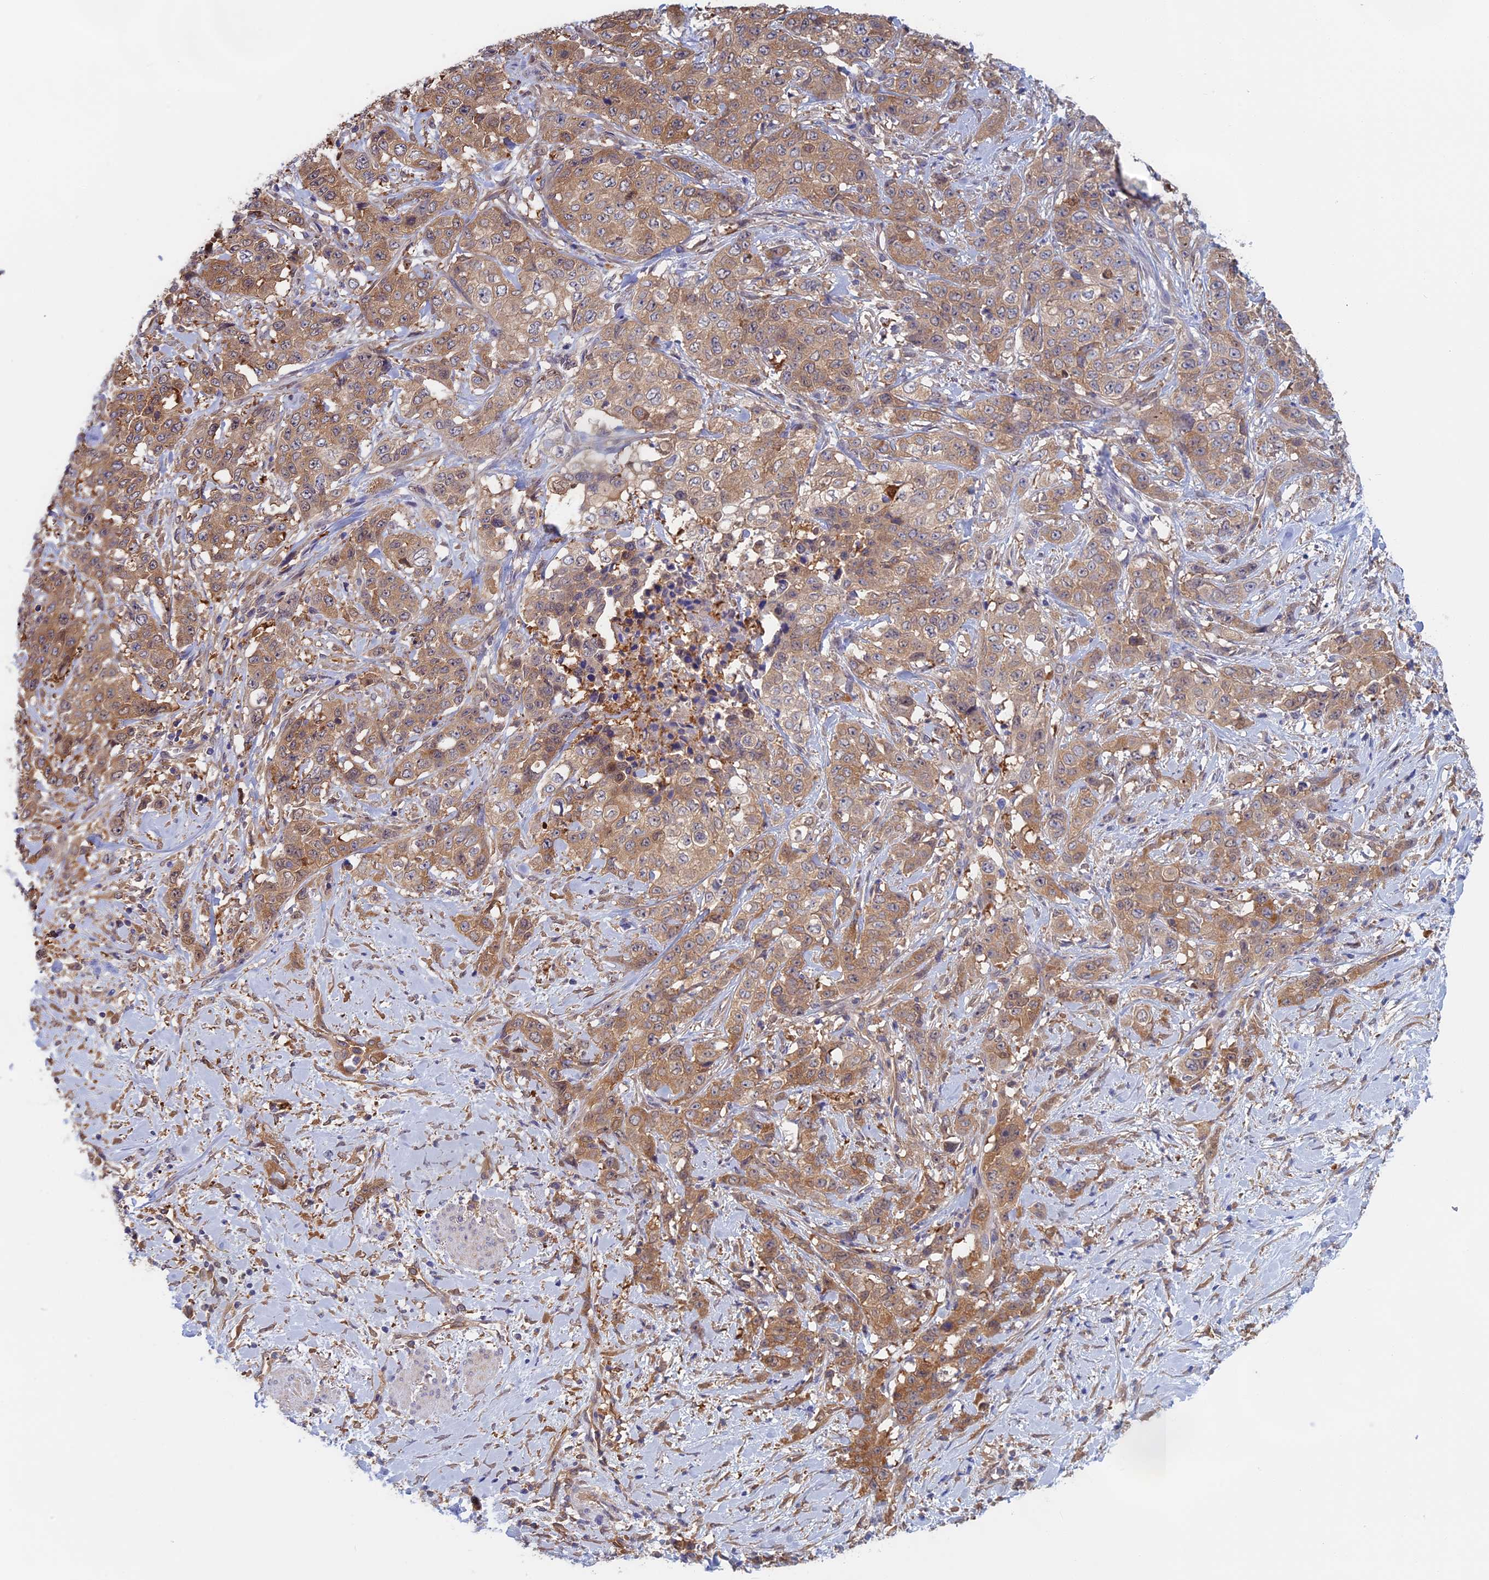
{"staining": {"intensity": "moderate", "quantity": ">75%", "location": "cytoplasmic/membranous"}, "tissue": "stomach cancer", "cell_type": "Tumor cells", "image_type": "cancer", "snomed": [{"axis": "morphology", "description": "Adenocarcinoma, NOS"}, {"axis": "topography", "description": "Stomach, upper"}], "caption": "Tumor cells display medium levels of moderate cytoplasmic/membranous staining in approximately >75% of cells in human stomach cancer.", "gene": "SYNDIG1L", "patient": {"sex": "male", "age": 62}}